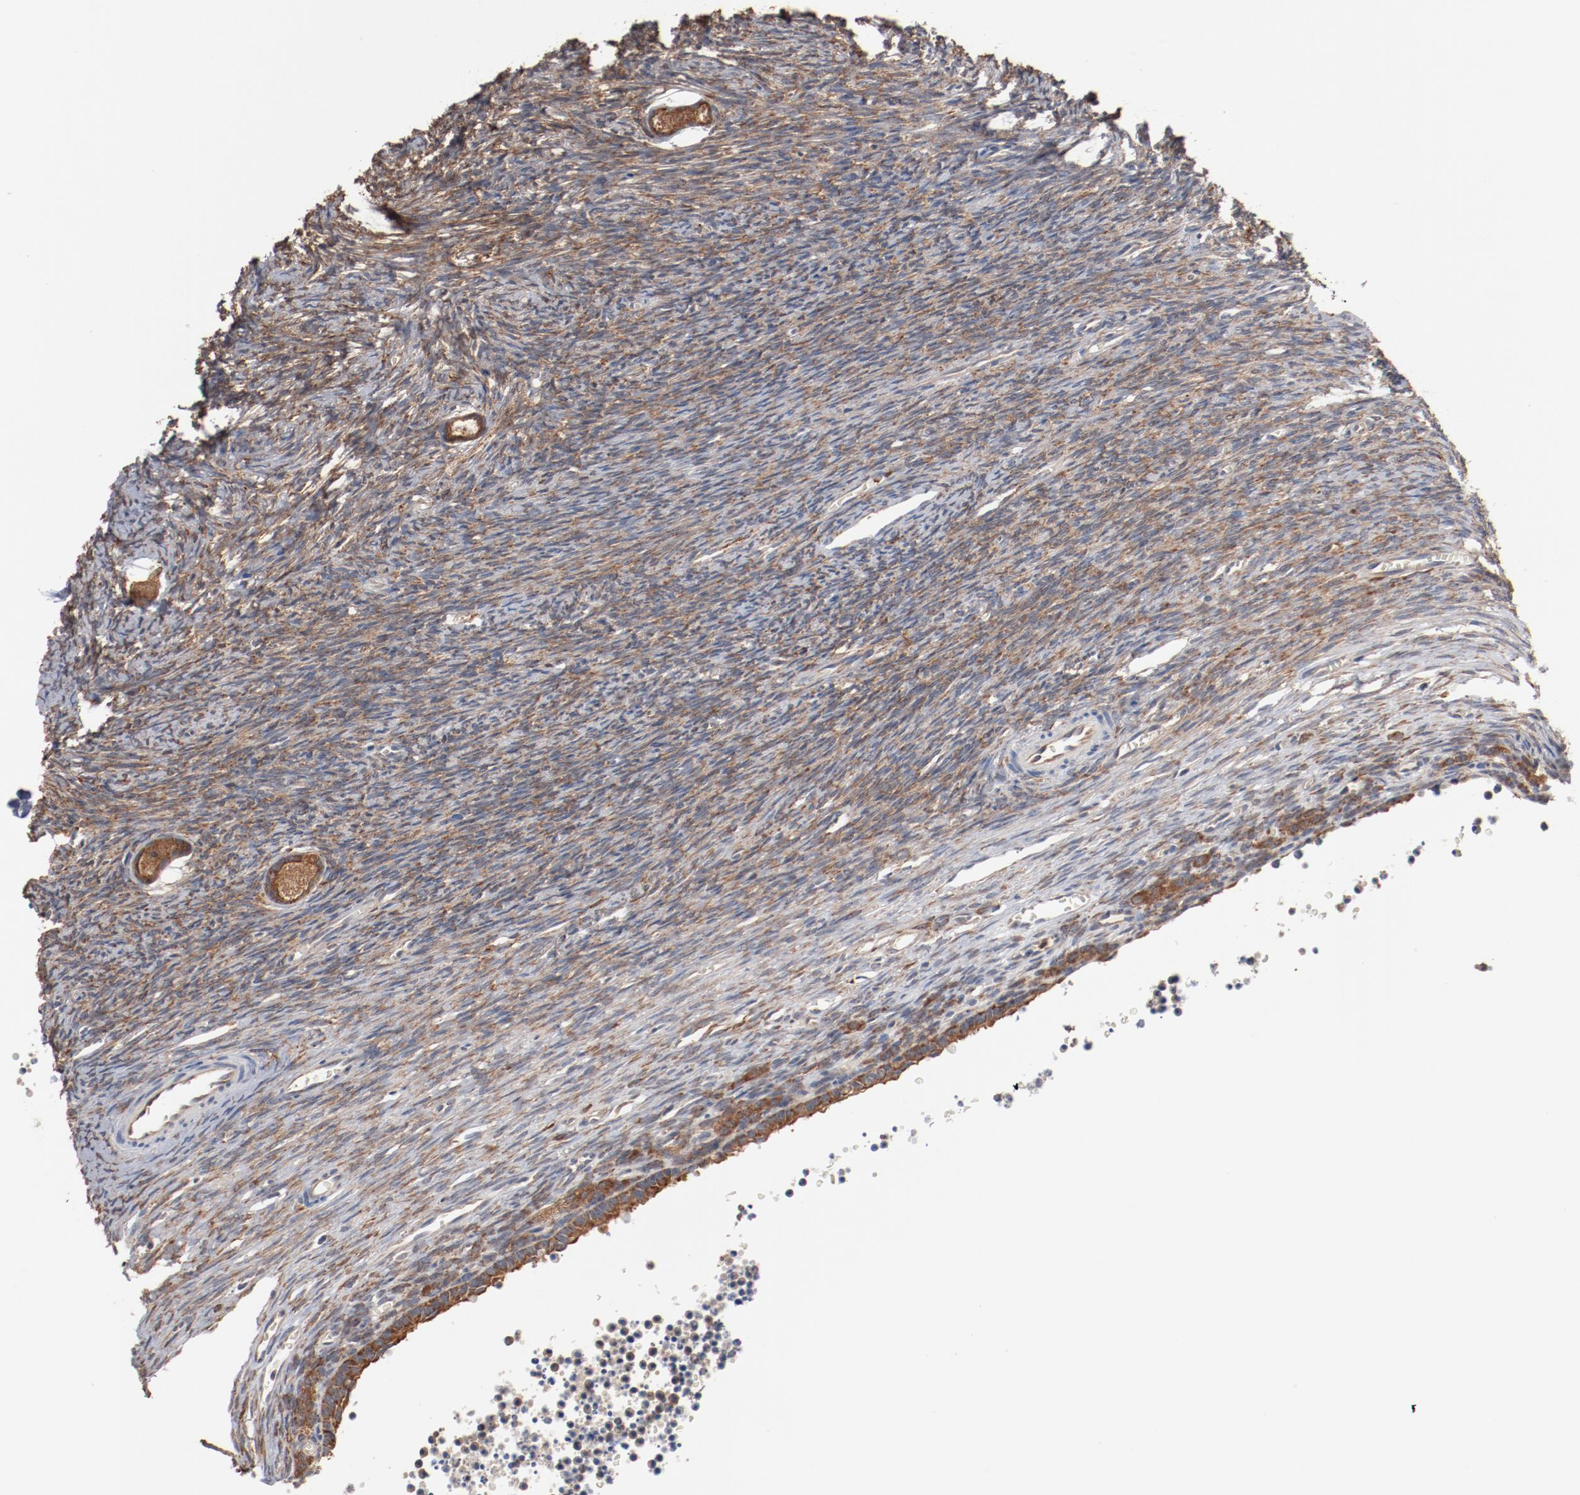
{"staining": {"intensity": "strong", "quantity": ">75%", "location": "cytoplasmic/membranous"}, "tissue": "ovary", "cell_type": "Follicle cells", "image_type": "normal", "snomed": [{"axis": "morphology", "description": "Normal tissue, NOS"}, {"axis": "topography", "description": "Ovary"}], "caption": "Immunohistochemistry (IHC) of normal ovary shows high levels of strong cytoplasmic/membranous staining in about >75% of follicle cells. (IHC, brightfield microscopy, high magnification).", "gene": "RNASE11", "patient": {"sex": "female", "age": 27}}